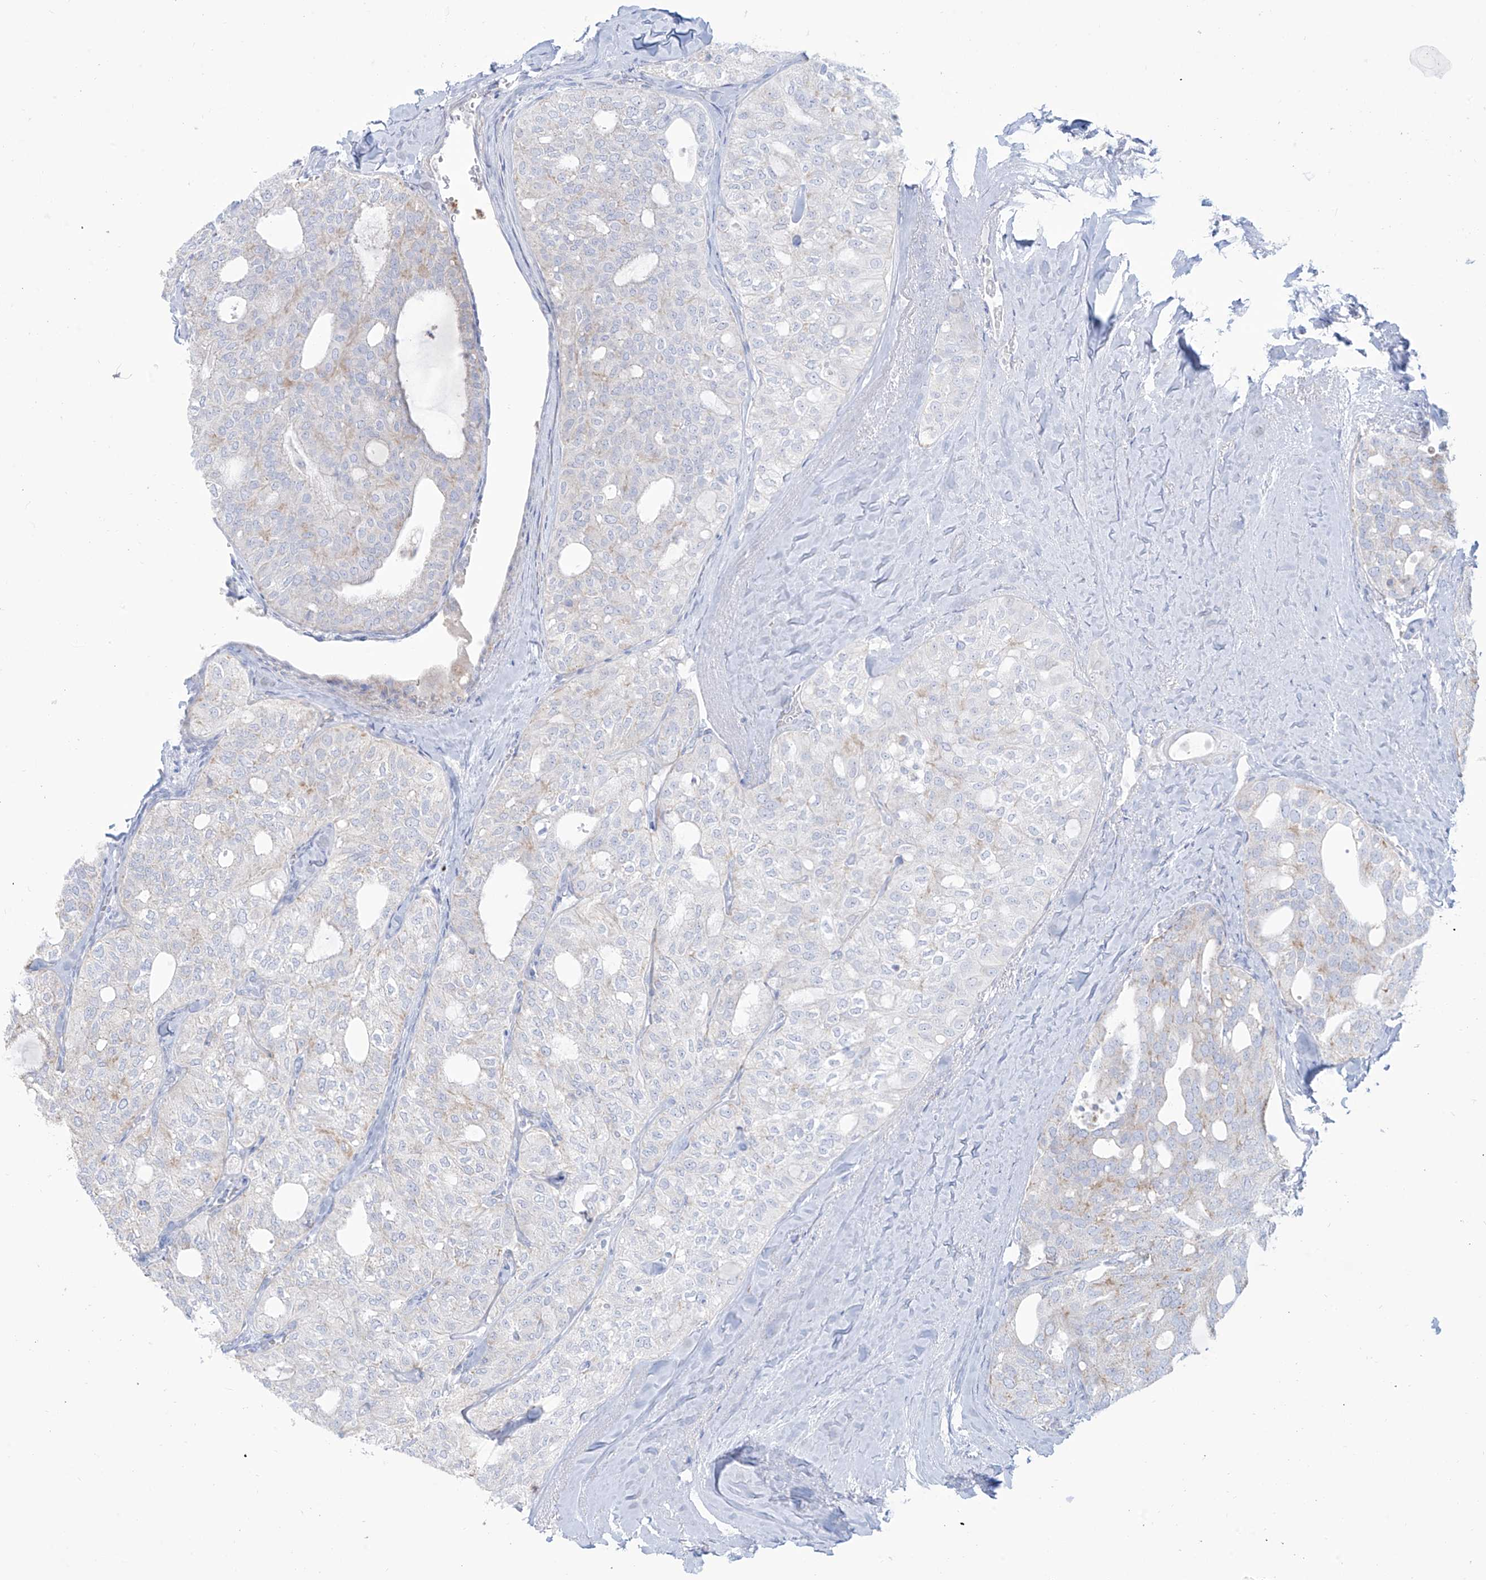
{"staining": {"intensity": "negative", "quantity": "none", "location": "none"}, "tissue": "thyroid cancer", "cell_type": "Tumor cells", "image_type": "cancer", "snomed": [{"axis": "morphology", "description": "Follicular adenoma carcinoma, NOS"}, {"axis": "topography", "description": "Thyroid gland"}], "caption": "This is an IHC image of human thyroid cancer. There is no positivity in tumor cells.", "gene": "SLC26A3", "patient": {"sex": "male", "age": 75}}